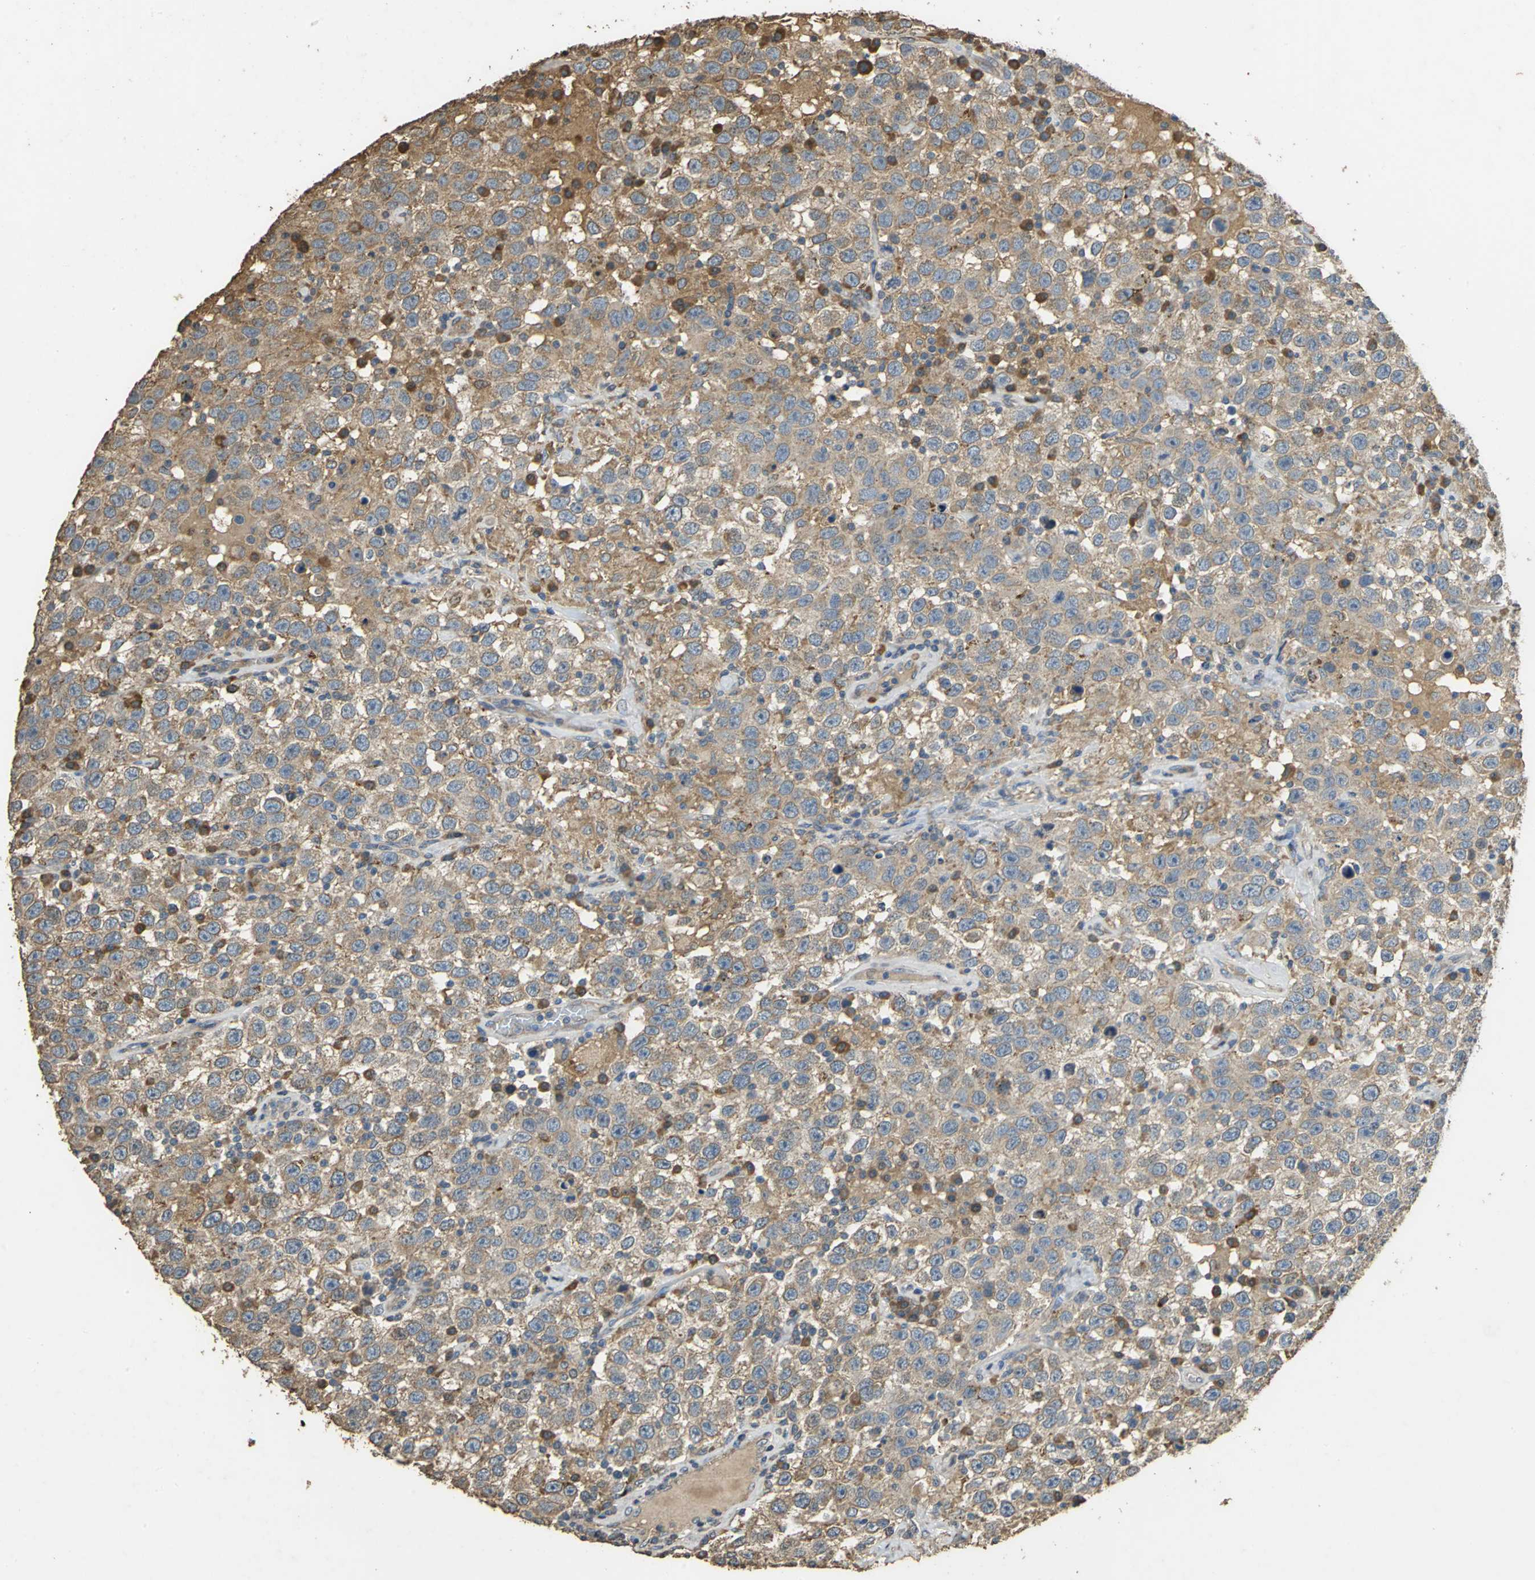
{"staining": {"intensity": "moderate", "quantity": ">75%", "location": "cytoplasmic/membranous"}, "tissue": "testis cancer", "cell_type": "Tumor cells", "image_type": "cancer", "snomed": [{"axis": "morphology", "description": "Seminoma, NOS"}, {"axis": "topography", "description": "Testis"}], "caption": "High-power microscopy captured an IHC micrograph of testis seminoma, revealing moderate cytoplasmic/membranous positivity in approximately >75% of tumor cells. (brown staining indicates protein expression, while blue staining denotes nuclei).", "gene": "ACSL4", "patient": {"sex": "male", "age": 41}}